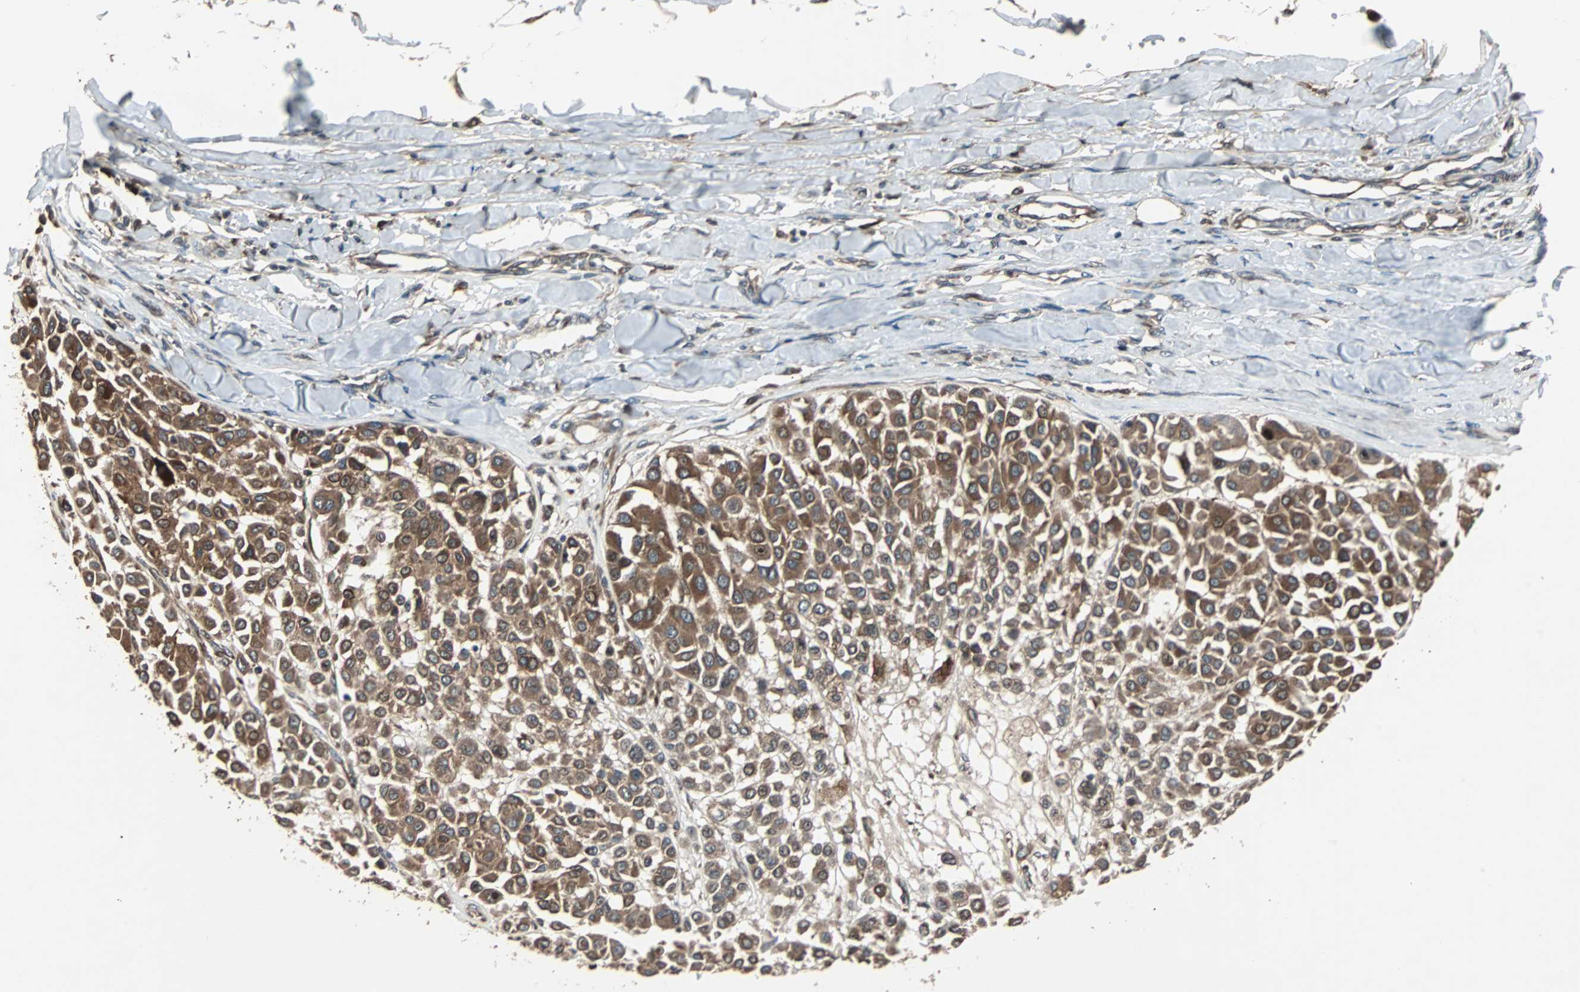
{"staining": {"intensity": "strong", "quantity": ">75%", "location": "cytoplasmic/membranous"}, "tissue": "melanoma", "cell_type": "Tumor cells", "image_type": "cancer", "snomed": [{"axis": "morphology", "description": "Malignant melanoma, Metastatic site"}, {"axis": "topography", "description": "Soft tissue"}], "caption": "Protein analysis of malignant melanoma (metastatic site) tissue displays strong cytoplasmic/membranous staining in approximately >75% of tumor cells.", "gene": "RAB7A", "patient": {"sex": "male", "age": 41}}